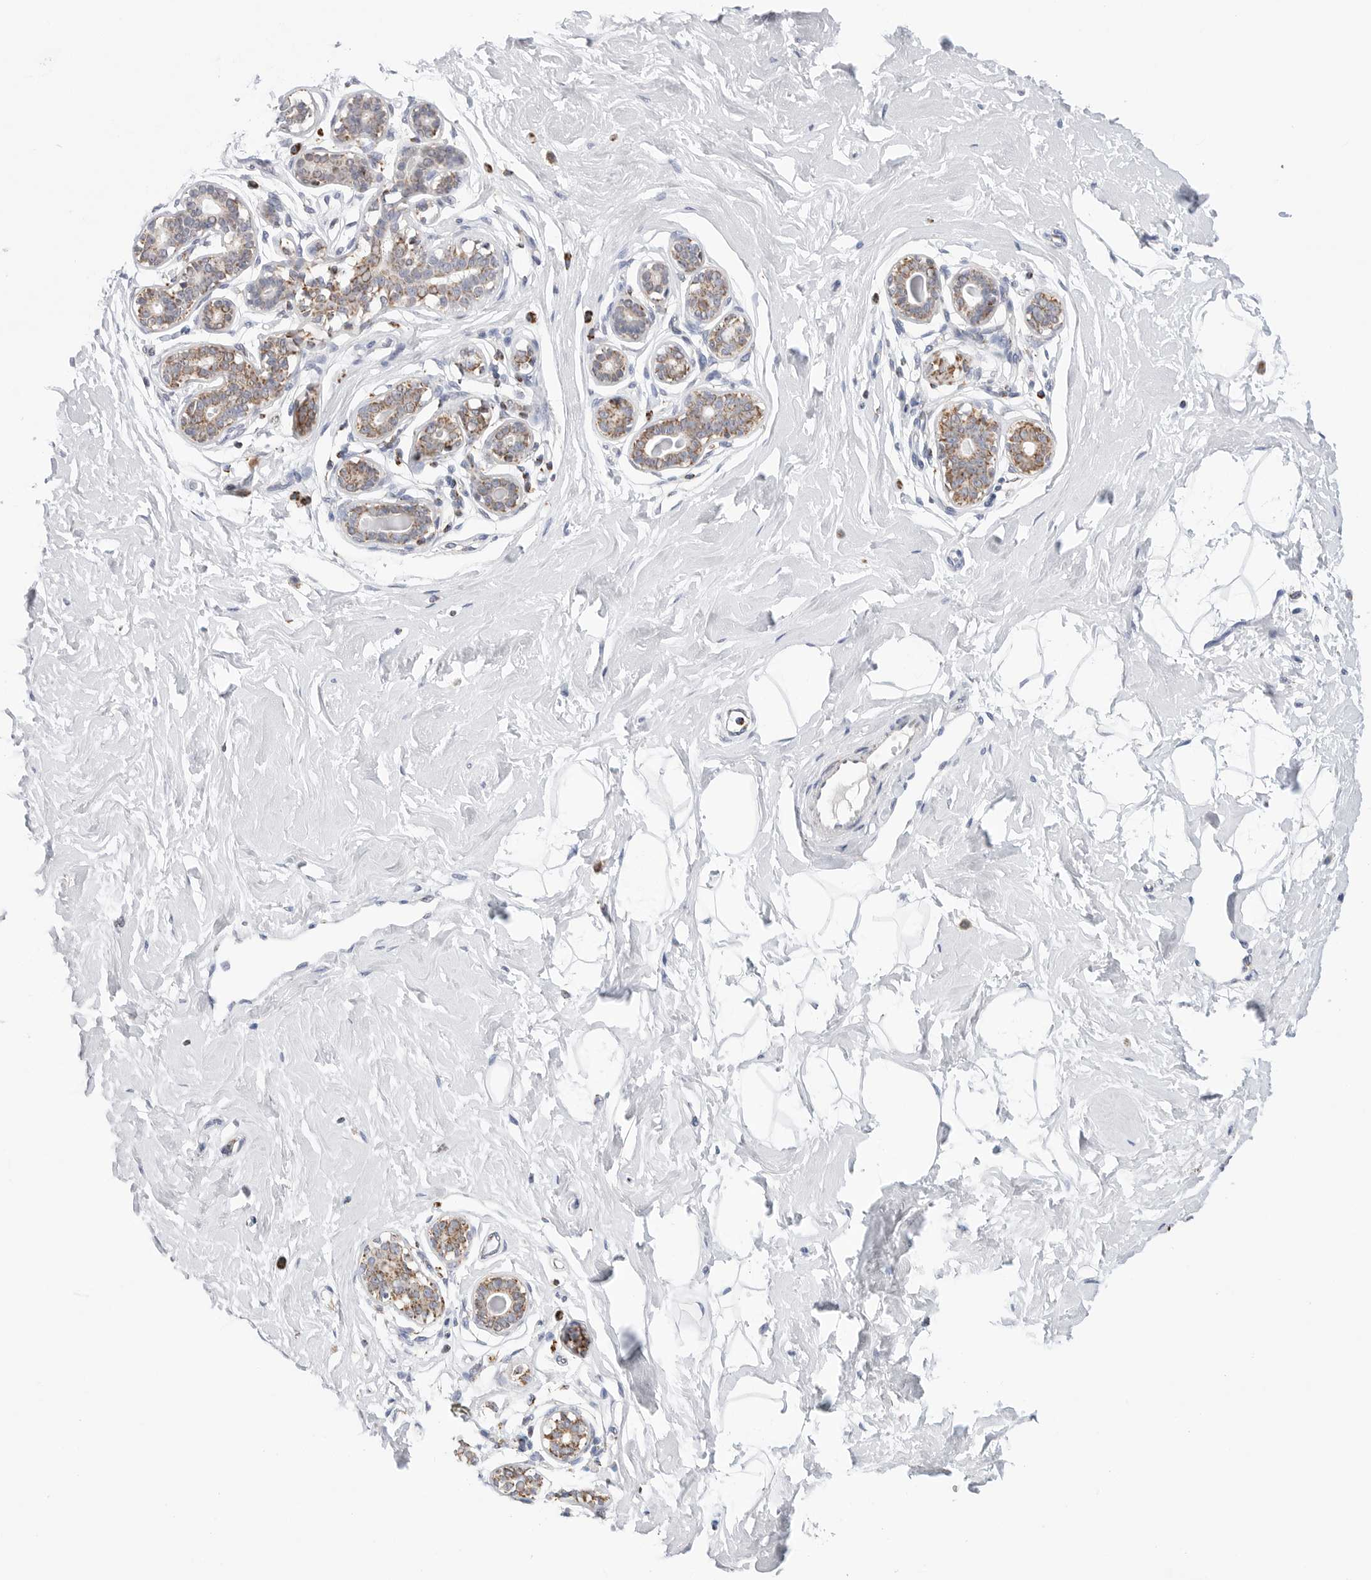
{"staining": {"intensity": "negative", "quantity": "none", "location": "none"}, "tissue": "breast", "cell_type": "Adipocytes", "image_type": "normal", "snomed": [{"axis": "morphology", "description": "Normal tissue, NOS"}, {"axis": "morphology", "description": "Adenoma, NOS"}, {"axis": "topography", "description": "Breast"}], "caption": "Immunohistochemical staining of normal human breast exhibits no significant expression in adipocytes.", "gene": "ATP5IF1", "patient": {"sex": "female", "age": 23}}